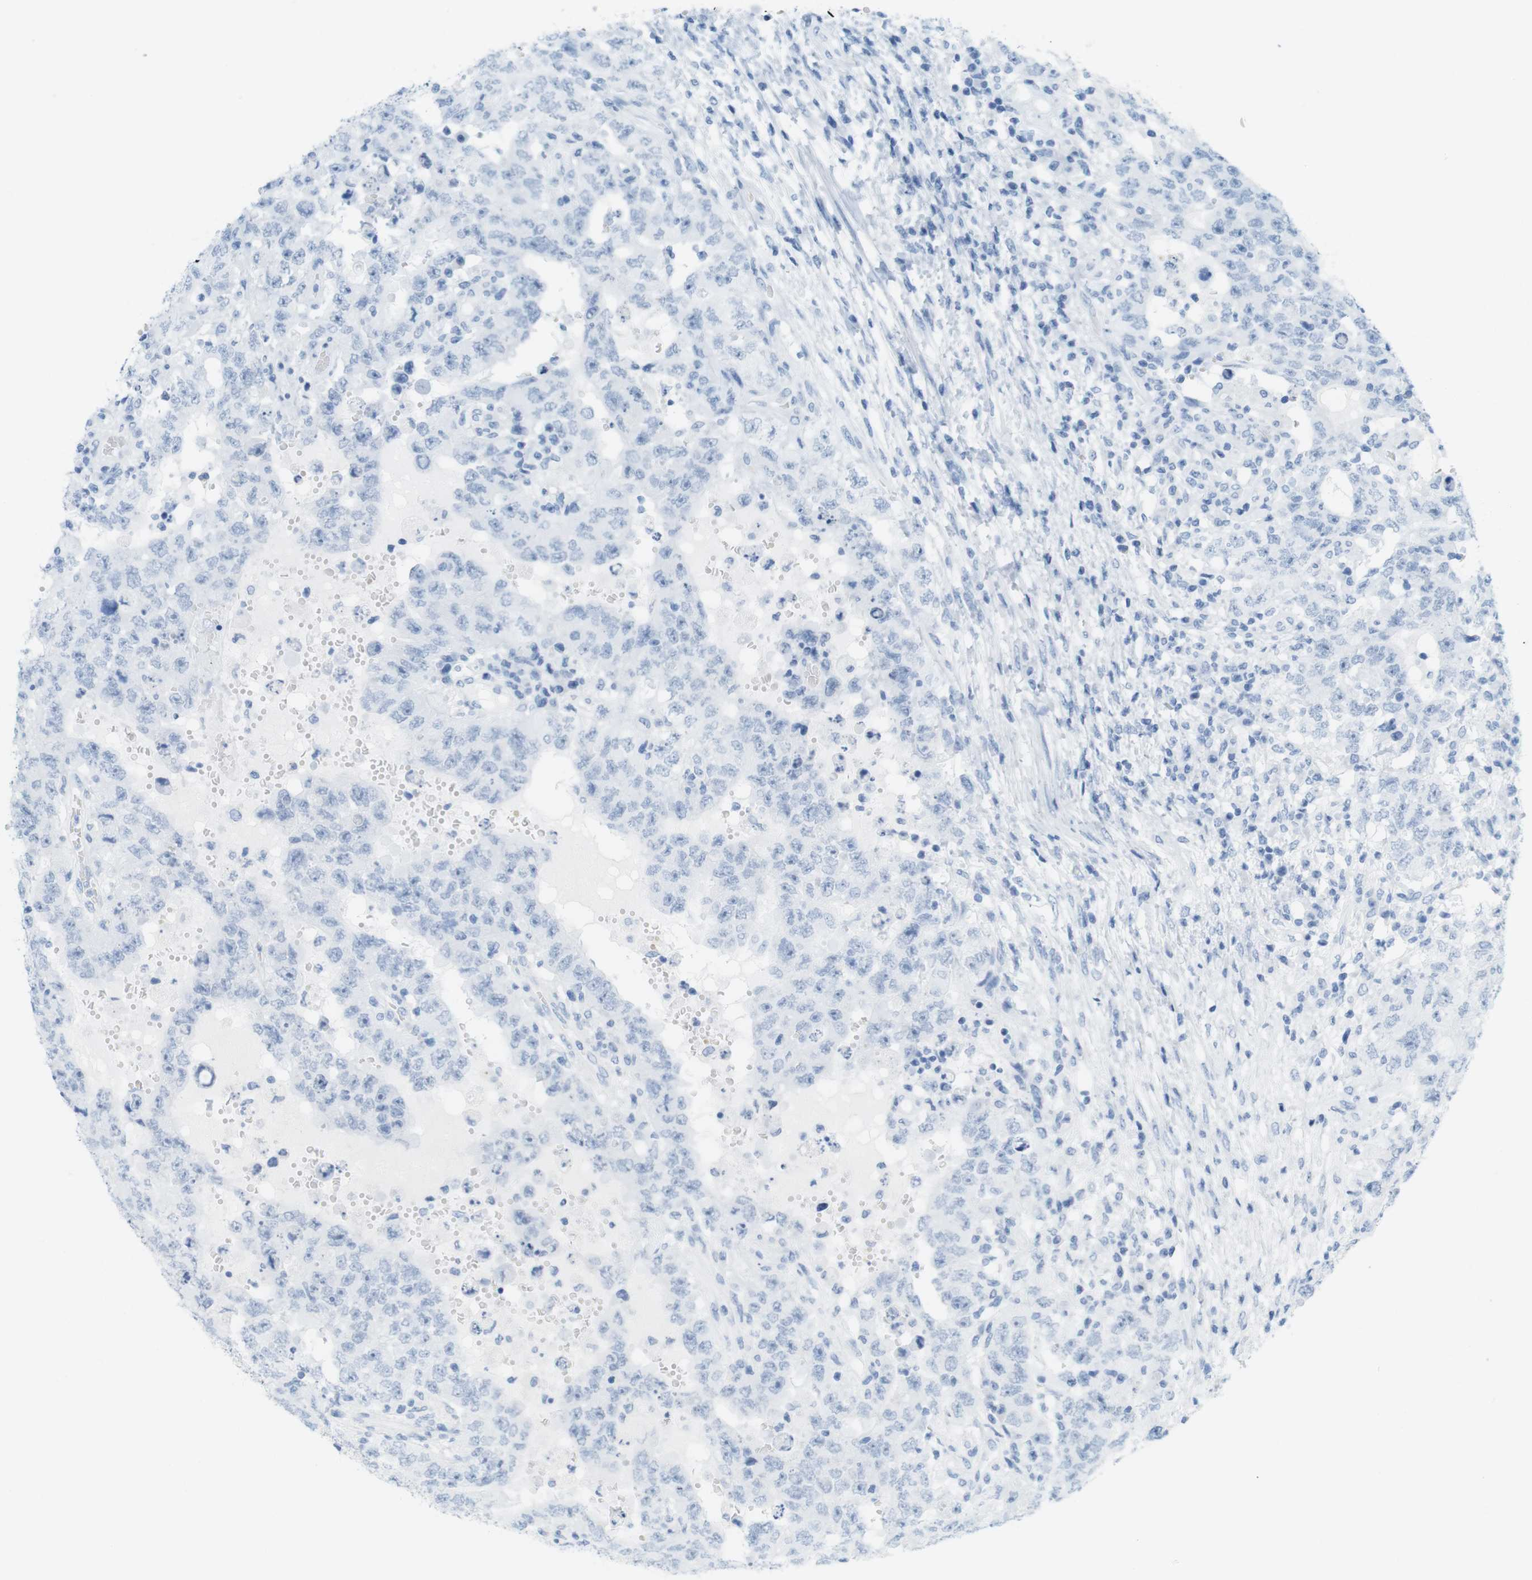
{"staining": {"intensity": "negative", "quantity": "none", "location": "none"}, "tissue": "testis cancer", "cell_type": "Tumor cells", "image_type": "cancer", "snomed": [{"axis": "morphology", "description": "Carcinoma, Embryonal, NOS"}, {"axis": "topography", "description": "Testis"}], "caption": "Immunohistochemical staining of human testis cancer (embryonal carcinoma) displays no significant expression in tumor cells.", "gene": "TNNT2", "patient": {"sex": "male", "age": 26}}